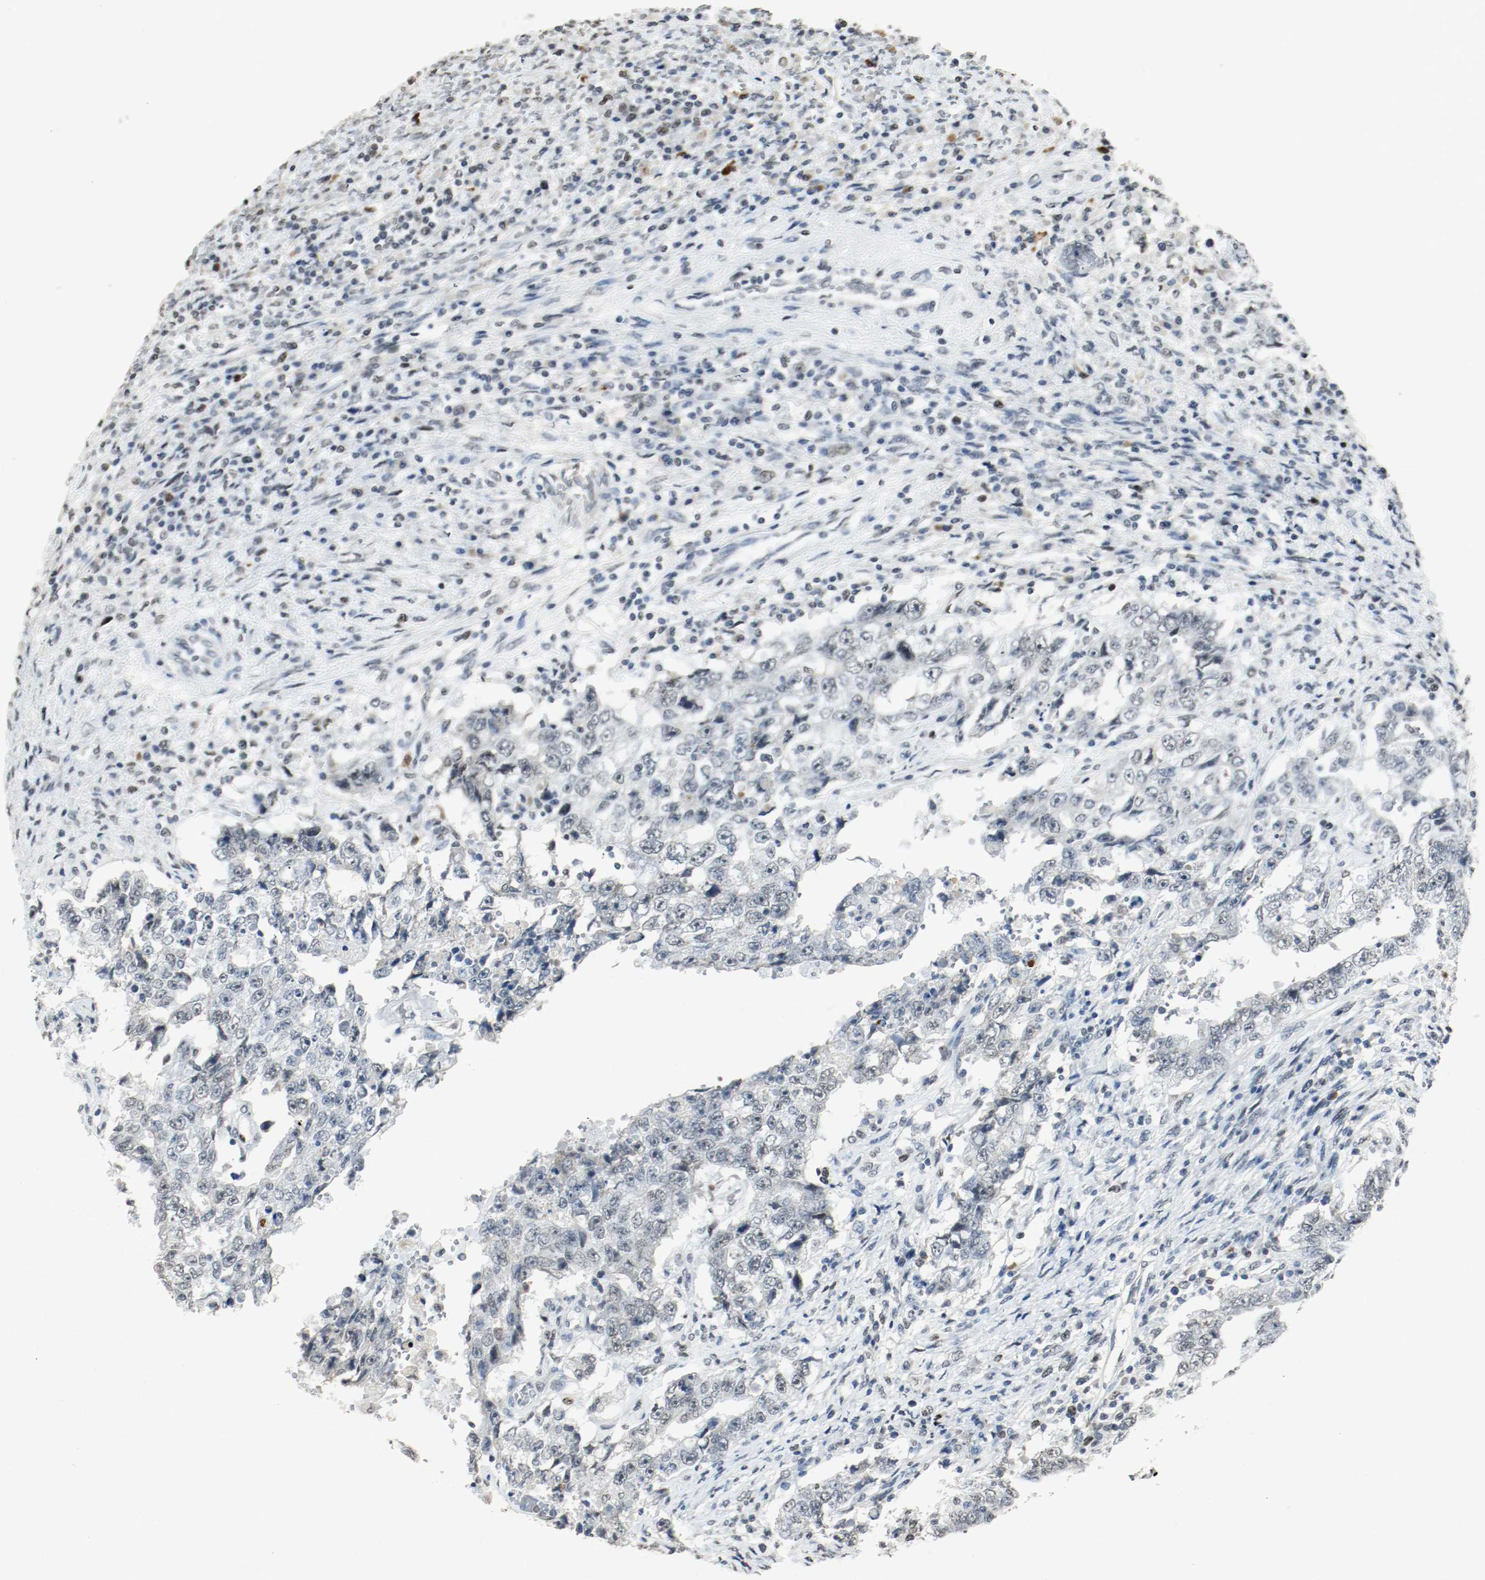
{"staining": {"intensity": "weak", "quantity": "25%-75%", "location": "nuclear"}, "tissue": "testis cancer", "cell_type": "Tumor cells", "image_type": "cancer", "snomed": [{"axis": "morphology", "description": "Carcinoma, Embryonal, NOS"}, {"axis": "topography", "description": "Testis"}], "caption": "Testis cancer tissue demonstrates weak nuclear positivity in approximately 25%-75% of tumor cells", "gene": "DNMT1", "patient": {"sex": "male", "age": 26}}